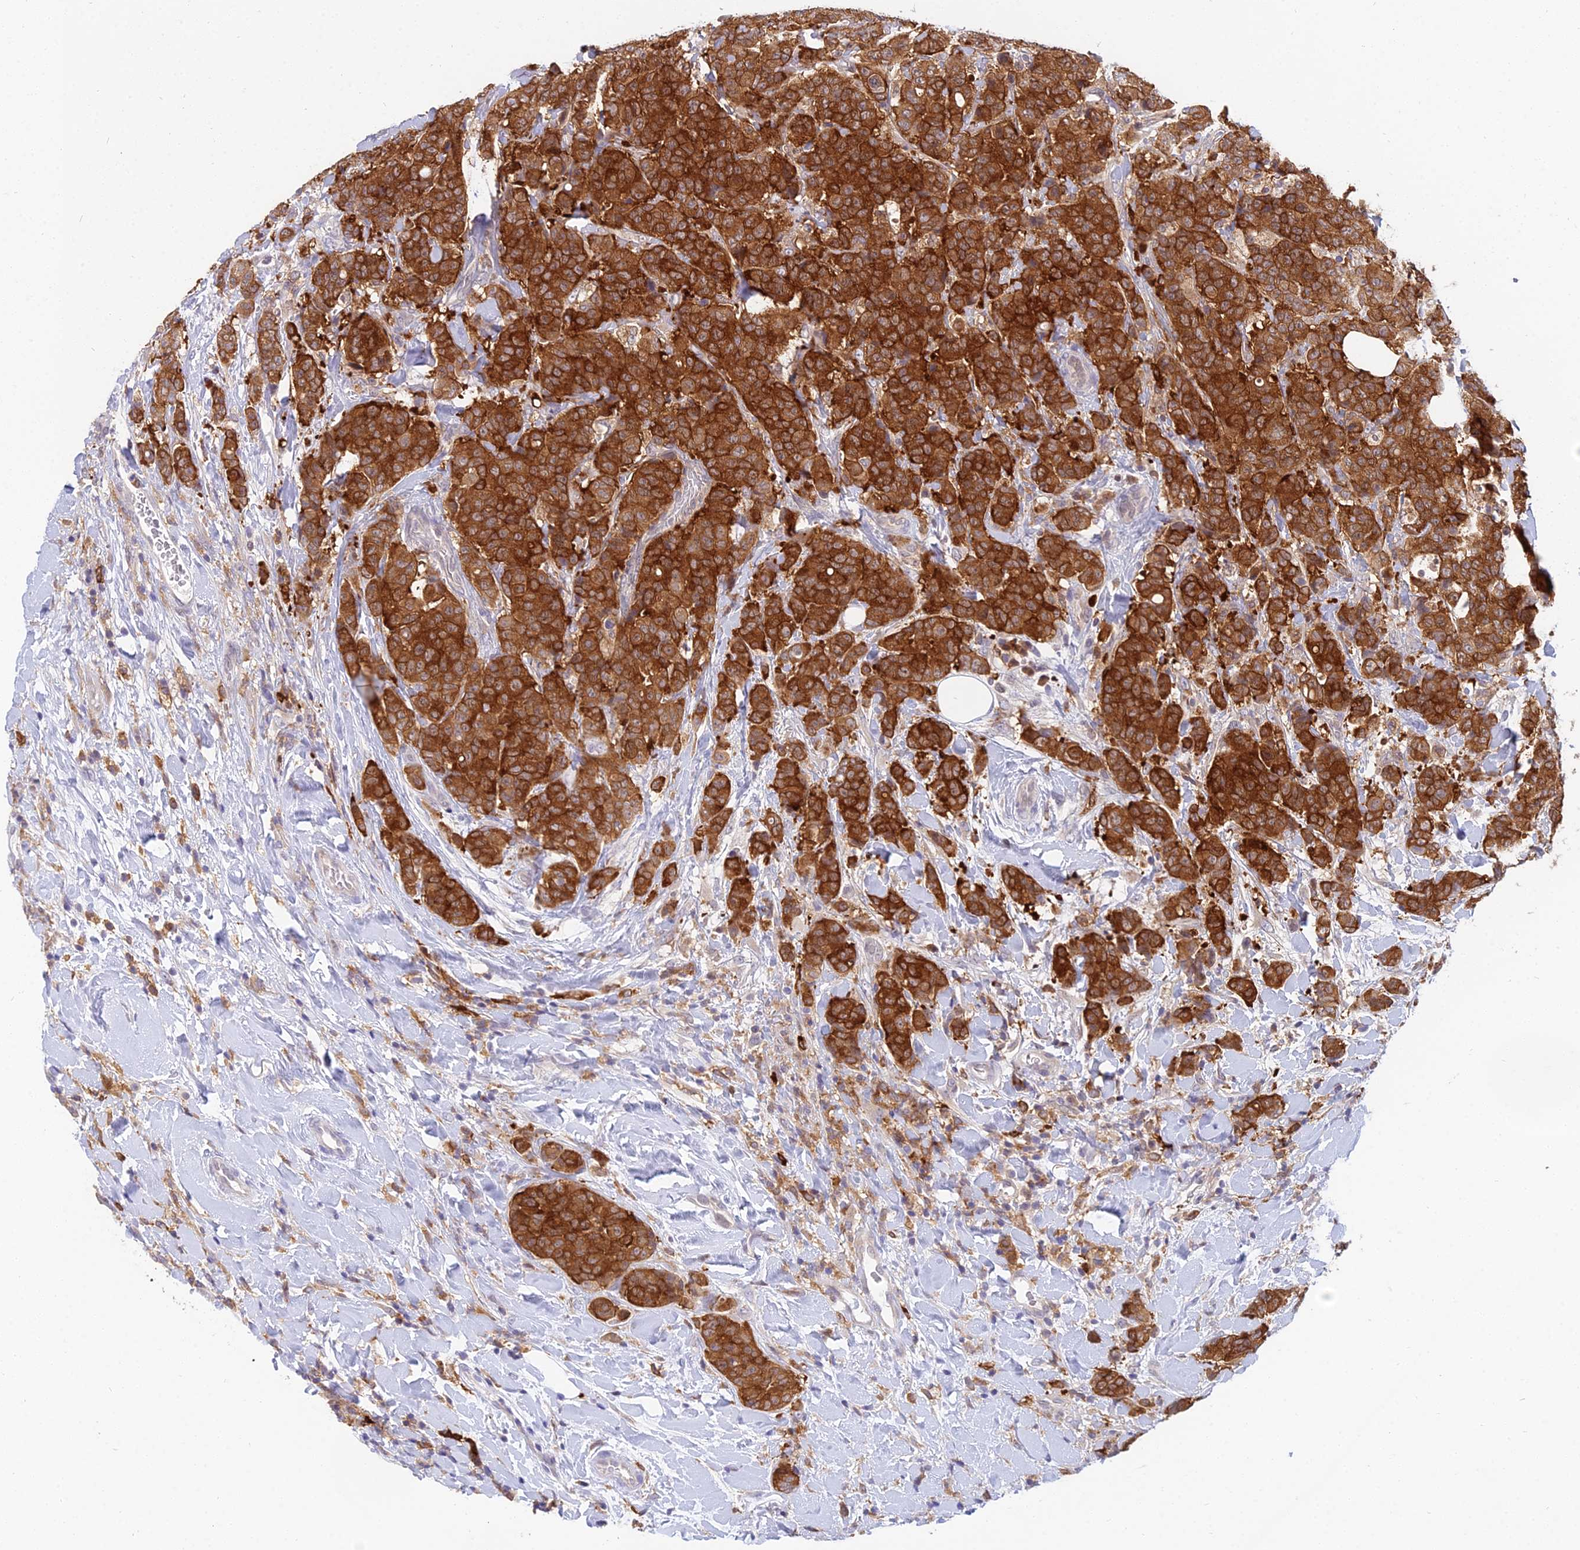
{"staining": {"intensity": "strong", "quantity": ">75%", "location": "cytoplasmic/membranous"}, "tissue": "breast cancer", "cell_type": "Tumor cells", "image_type": "cancer", "snomed": [{"axis": "morphology", "description": "Duct carcinoma"}, {"axis": "topography", "description": "Breast"}], "caption": "A histopathology image showing strong cytoplasmic/membranous expression in approximately >75% of tumor cells in intraductal carcinoma (breast), as visualized by brown immunohistochemical staining.", "gene": "UBE2G1", "patient": {"sex": "female", "age": 40}}